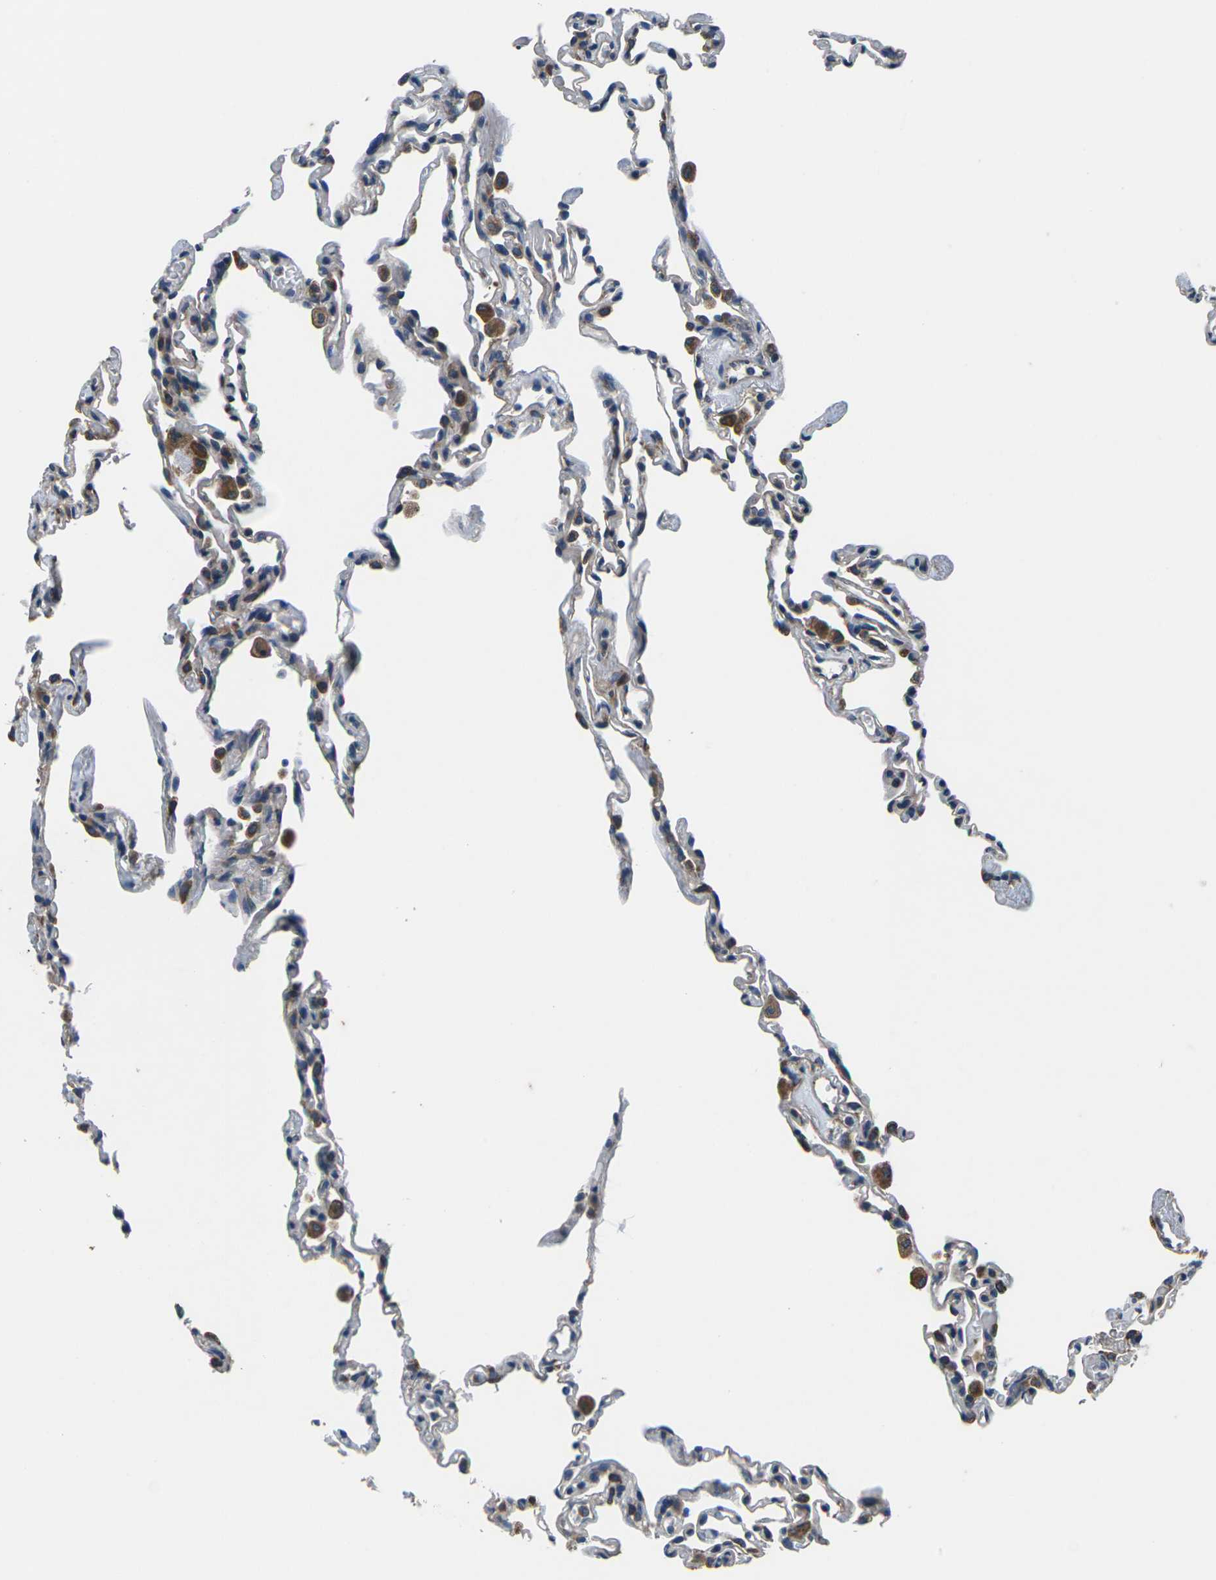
{"staining": {"intensity": "moderate", "quantity": "<25%", "location": "cytoplasmic/membranous"}, "tissue": "lung", "cell_type": "Alveolar cells", "image_type": "normal", "snomed": [{"axis": "morphology", "description": "Normal tissue, NOS"}, {"axis": "topography", "description": "Lung"}], "caption": "Lung stained with IHC displays moderate cytoplasmic/membranous staining in approximately <25% of alveolar cells. Nuclei are stained in blue.", "gene": "GABRP", "patient": {"sex": "male", "age": 59}}